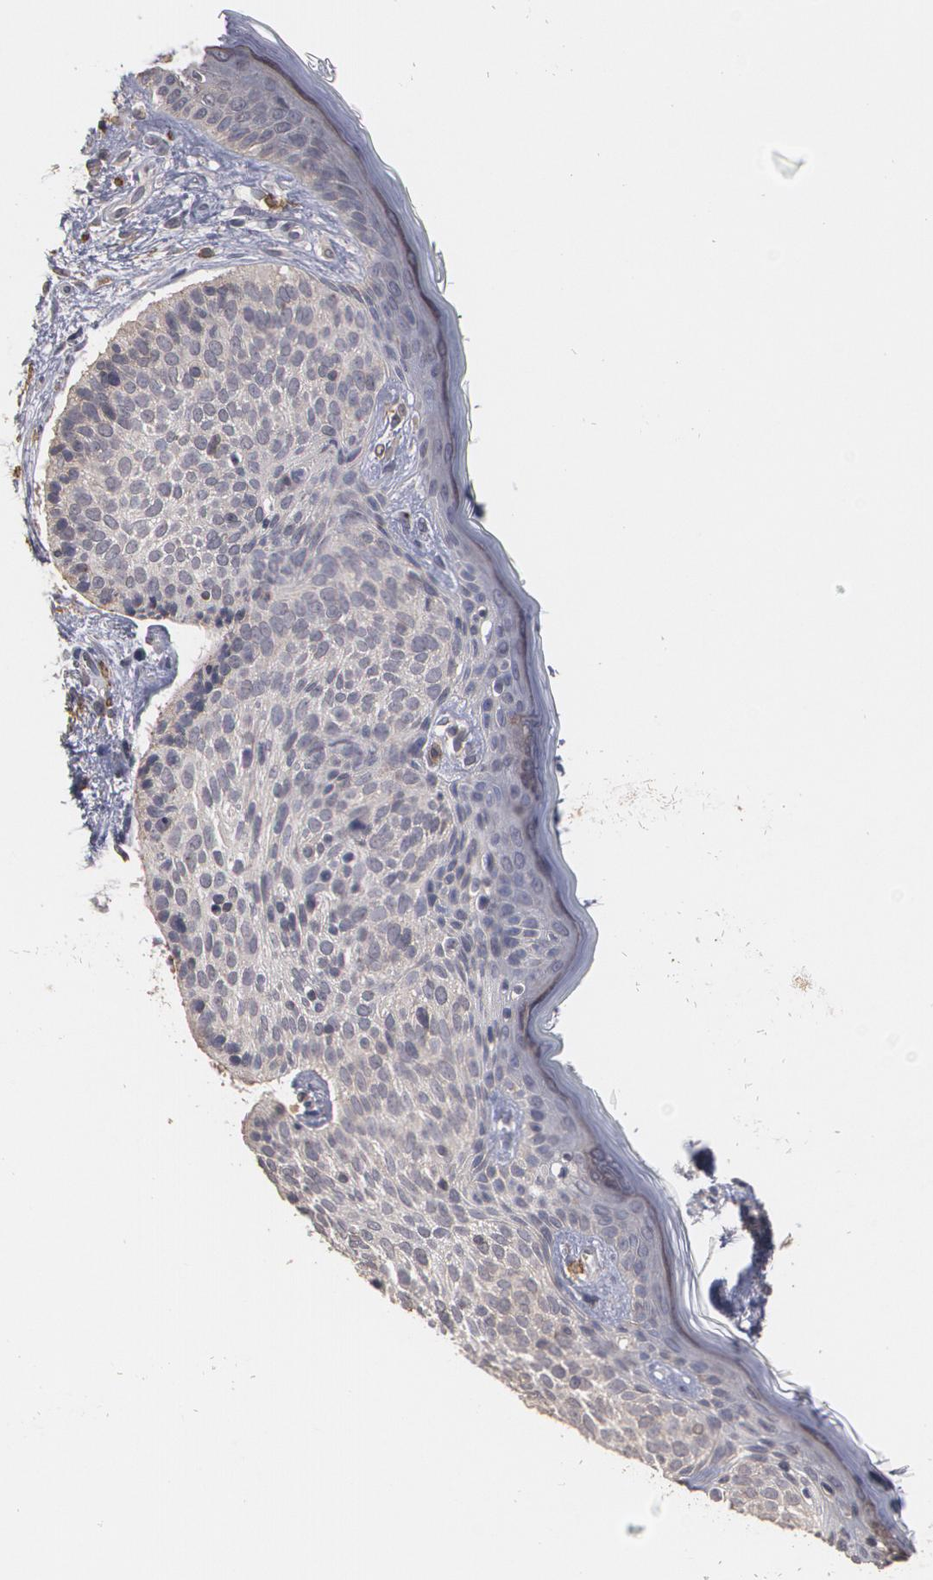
{"staining": {"intensity": "moderate", "quantity": ">75%", "location": "cytoplasmic/membranous"}, "tissue": "skin cancer", "cell_type": "Tumor cells", "image_type": "cancer", "snomed": [{"axis": "morphology", "description": "Basal cell carcinoma"}, {"axis": "topography", "description": "Skin"}], "caption": "Human basal cell carcinoma (skin) stained with a brown dye demonstrates moderate cytoplasmic/membranous positive staining in approximately >75% of tumor cells.", "gene": "ARF6", "patient": {"sex": "female", "age": 78}}